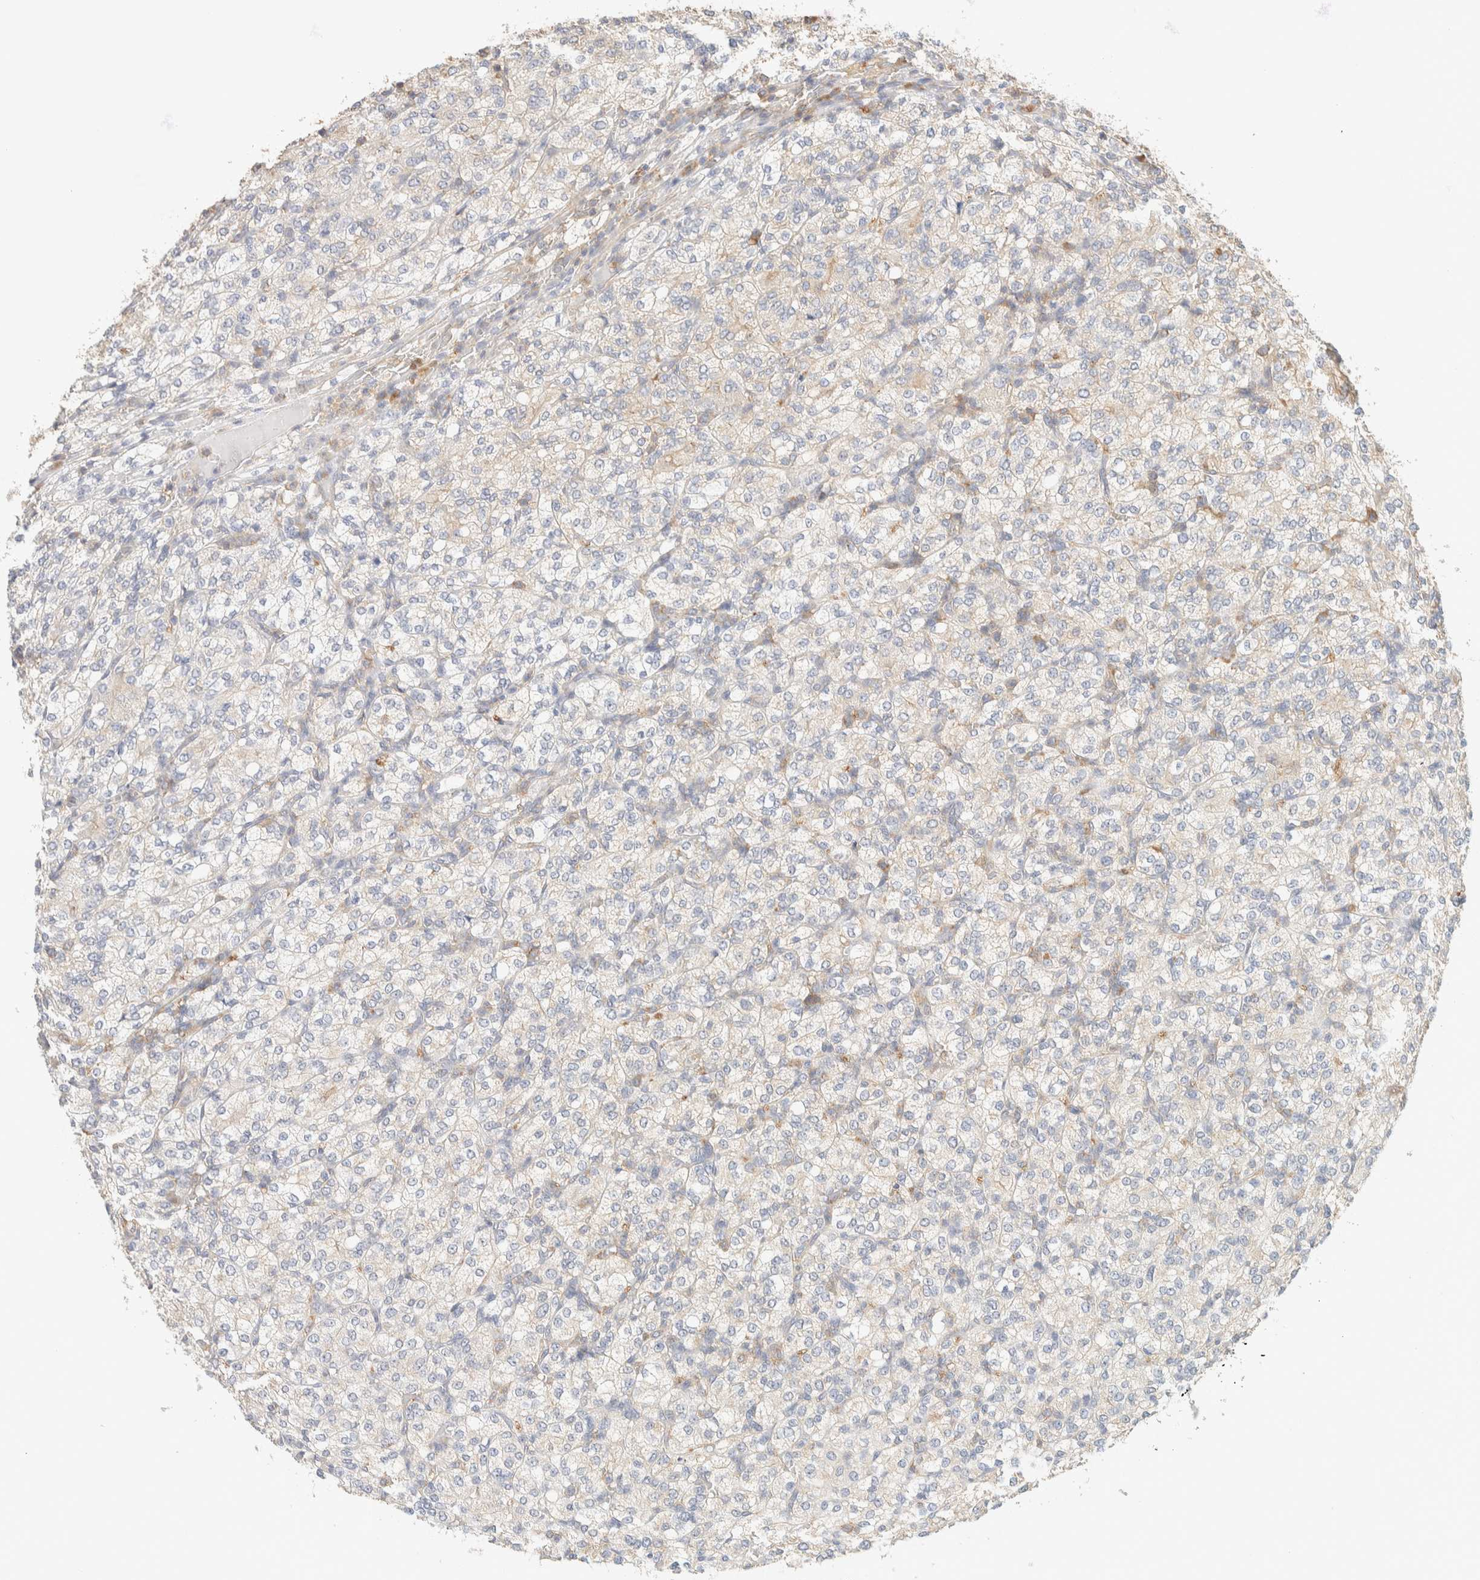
{"staining": {"intensity": "weak", "quantity": "<25%", "location": "cytoplasmic/membranous"}, "tissue": "renal cancer", "cell_type": "Tumor cells", "image_type": "cancer", "snomed": [{"axis": "morphology", "description": "Adenocarcinoma, NOS"}, {"axis": "topography", "description": "Kidney"}], "caption": "An IHC image of renal adenocarcinoma is shown. There is no staining in tumor cells of renal adenocarcinoma.", "gene": "TBC1D8B", "patient": {"sex": "male", "age": 77}}